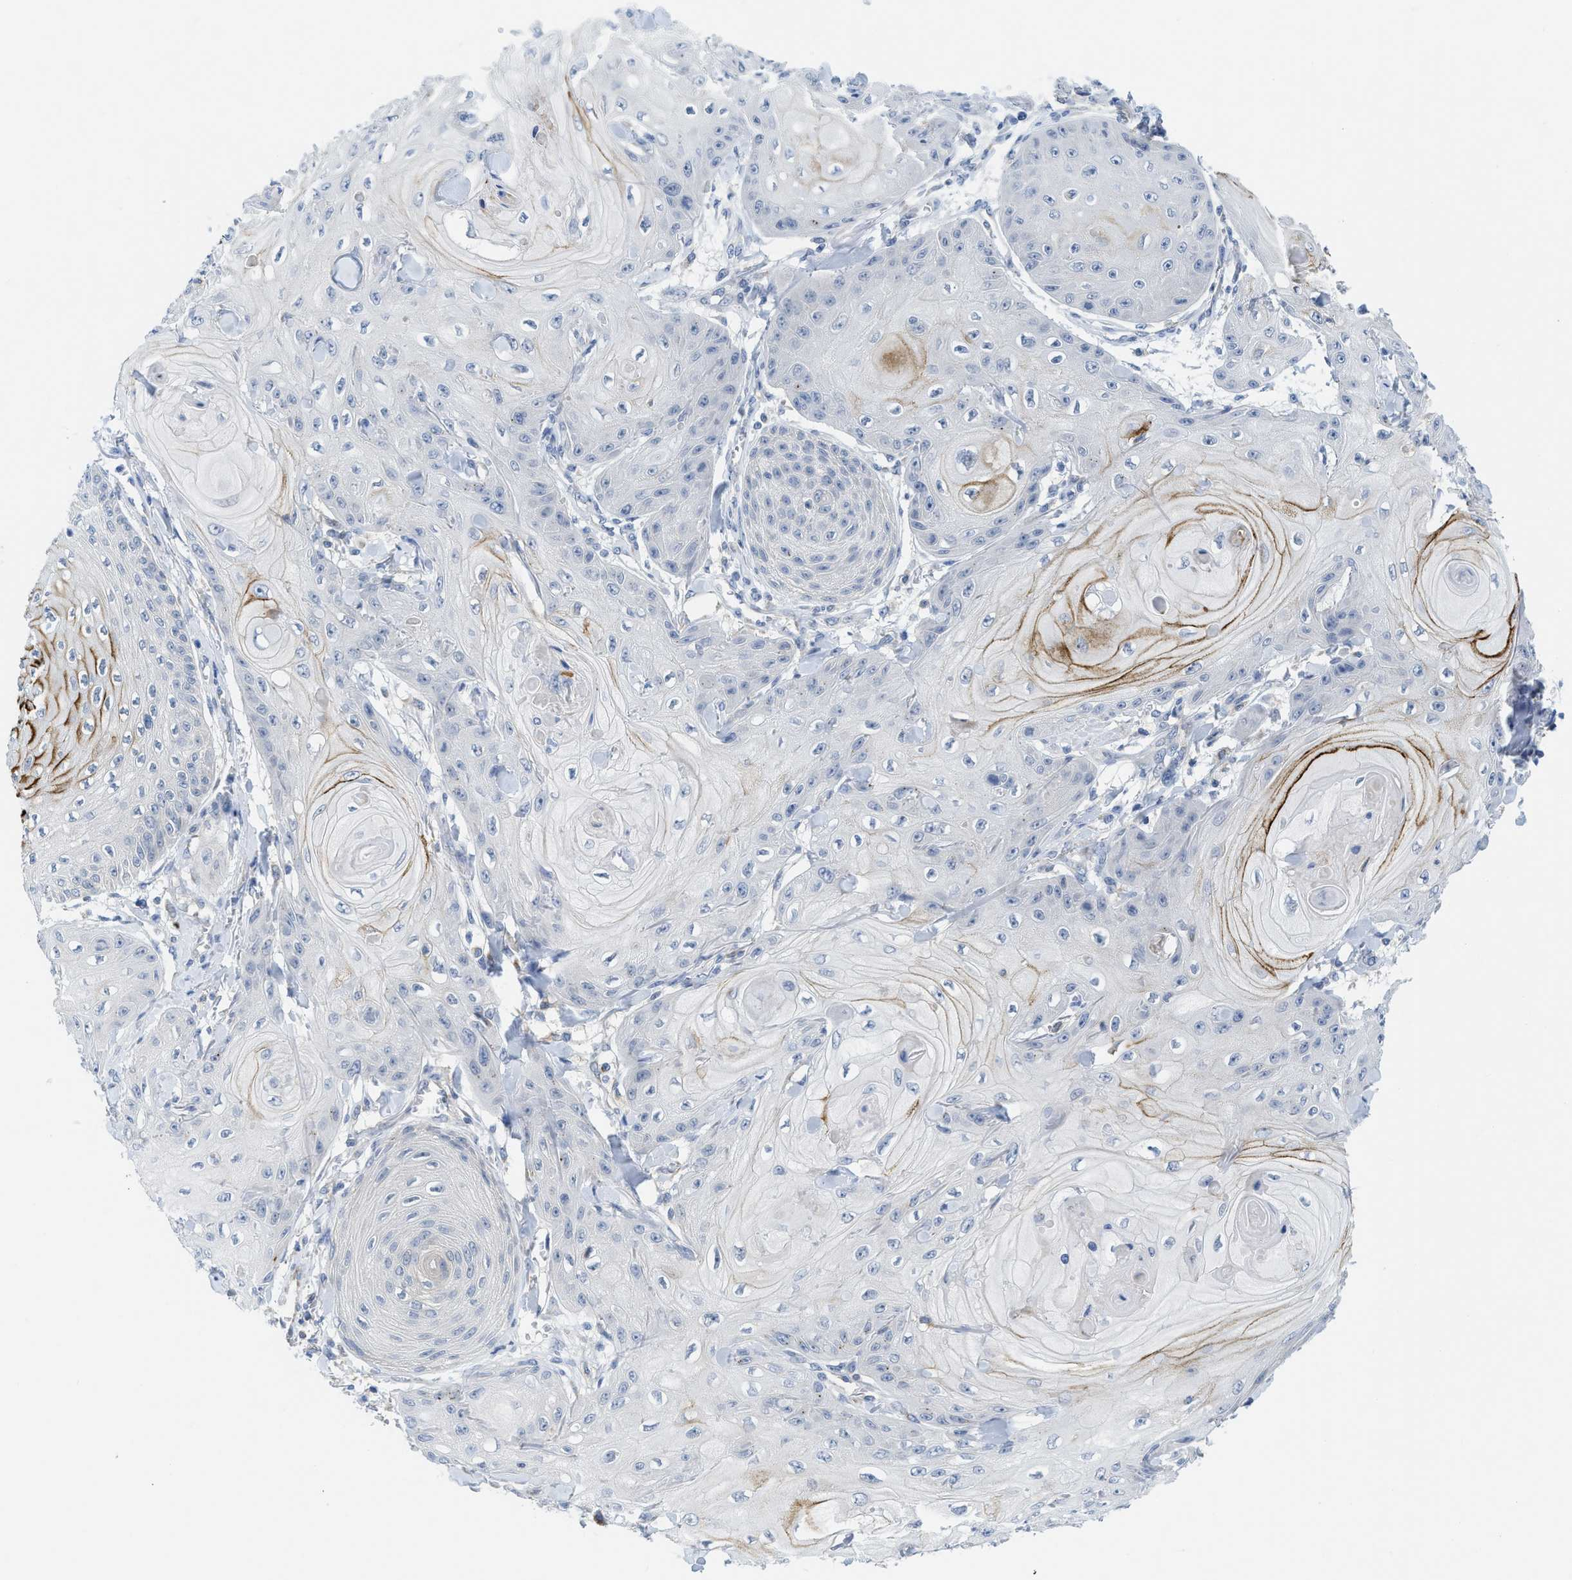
{"staining": {"intensity": "negative", "quantity": "none", "location": "none"}, "tissue": "skin cancer", "cell_type": "Tumor cells", "image_type": "cancer", "snomed": [{"axis": "morphology", "description": "Squamous cell carcinoma, NOS"}, {"axis": "topography", "description": "Skin"}], "caption": "Immunohistochemistry (IHC) micrograph of neoplastic tissue: skin squamous cell carcinoma stained with DAB (3,3'-diaminobenzidine) demonstrates no significant protein staining in tumor cells.", "gene": "GATD3", "patient": {"sex": "male", "age": 74}}